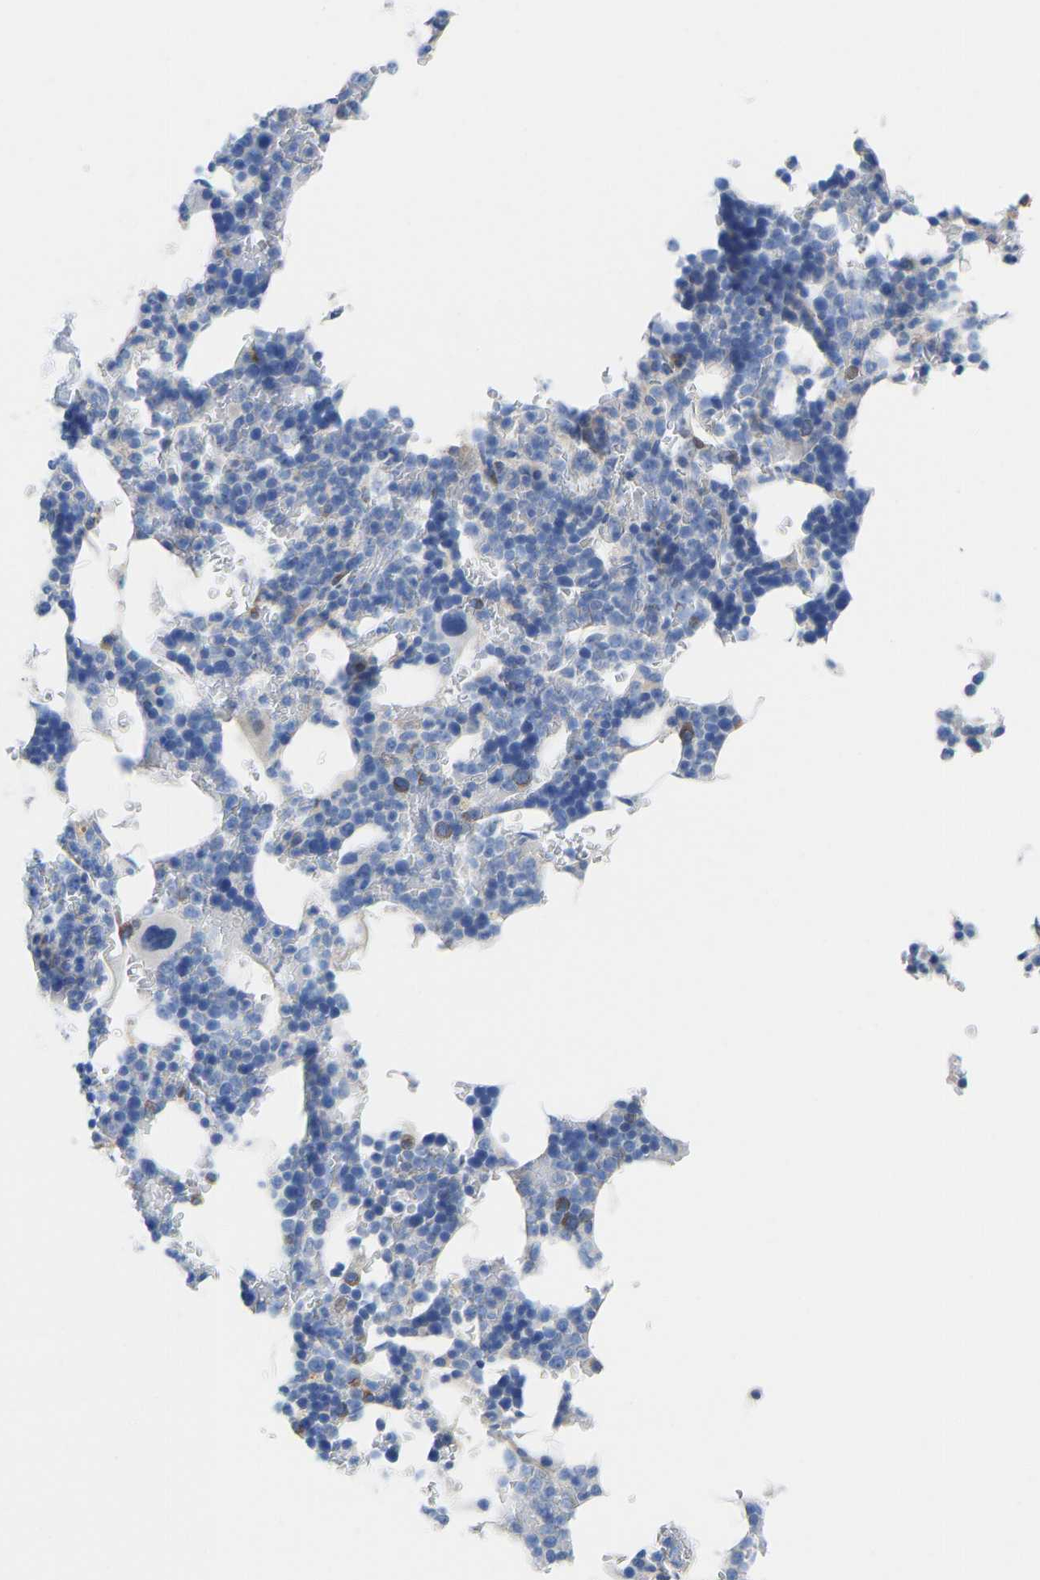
{"staining": {"intensity": "negative", "quantity": "none", "location": "none"}, "tissue": "bone marrow", "cell_type": "Hematopoietic cells", "image_type": "normal", "snomed": [{"axis": "morphology", "description": "Normal tissue, NOS"}, {"axis": "topography", "description": "Bone marrow"}], "caption": "An IHC photomicrograph of normal bone marrow is shown. There is no staining in hematopoietic cells of bone marrow.", "gene": "NKAIN3", "patient": {"sex": "female", "age": 81}}